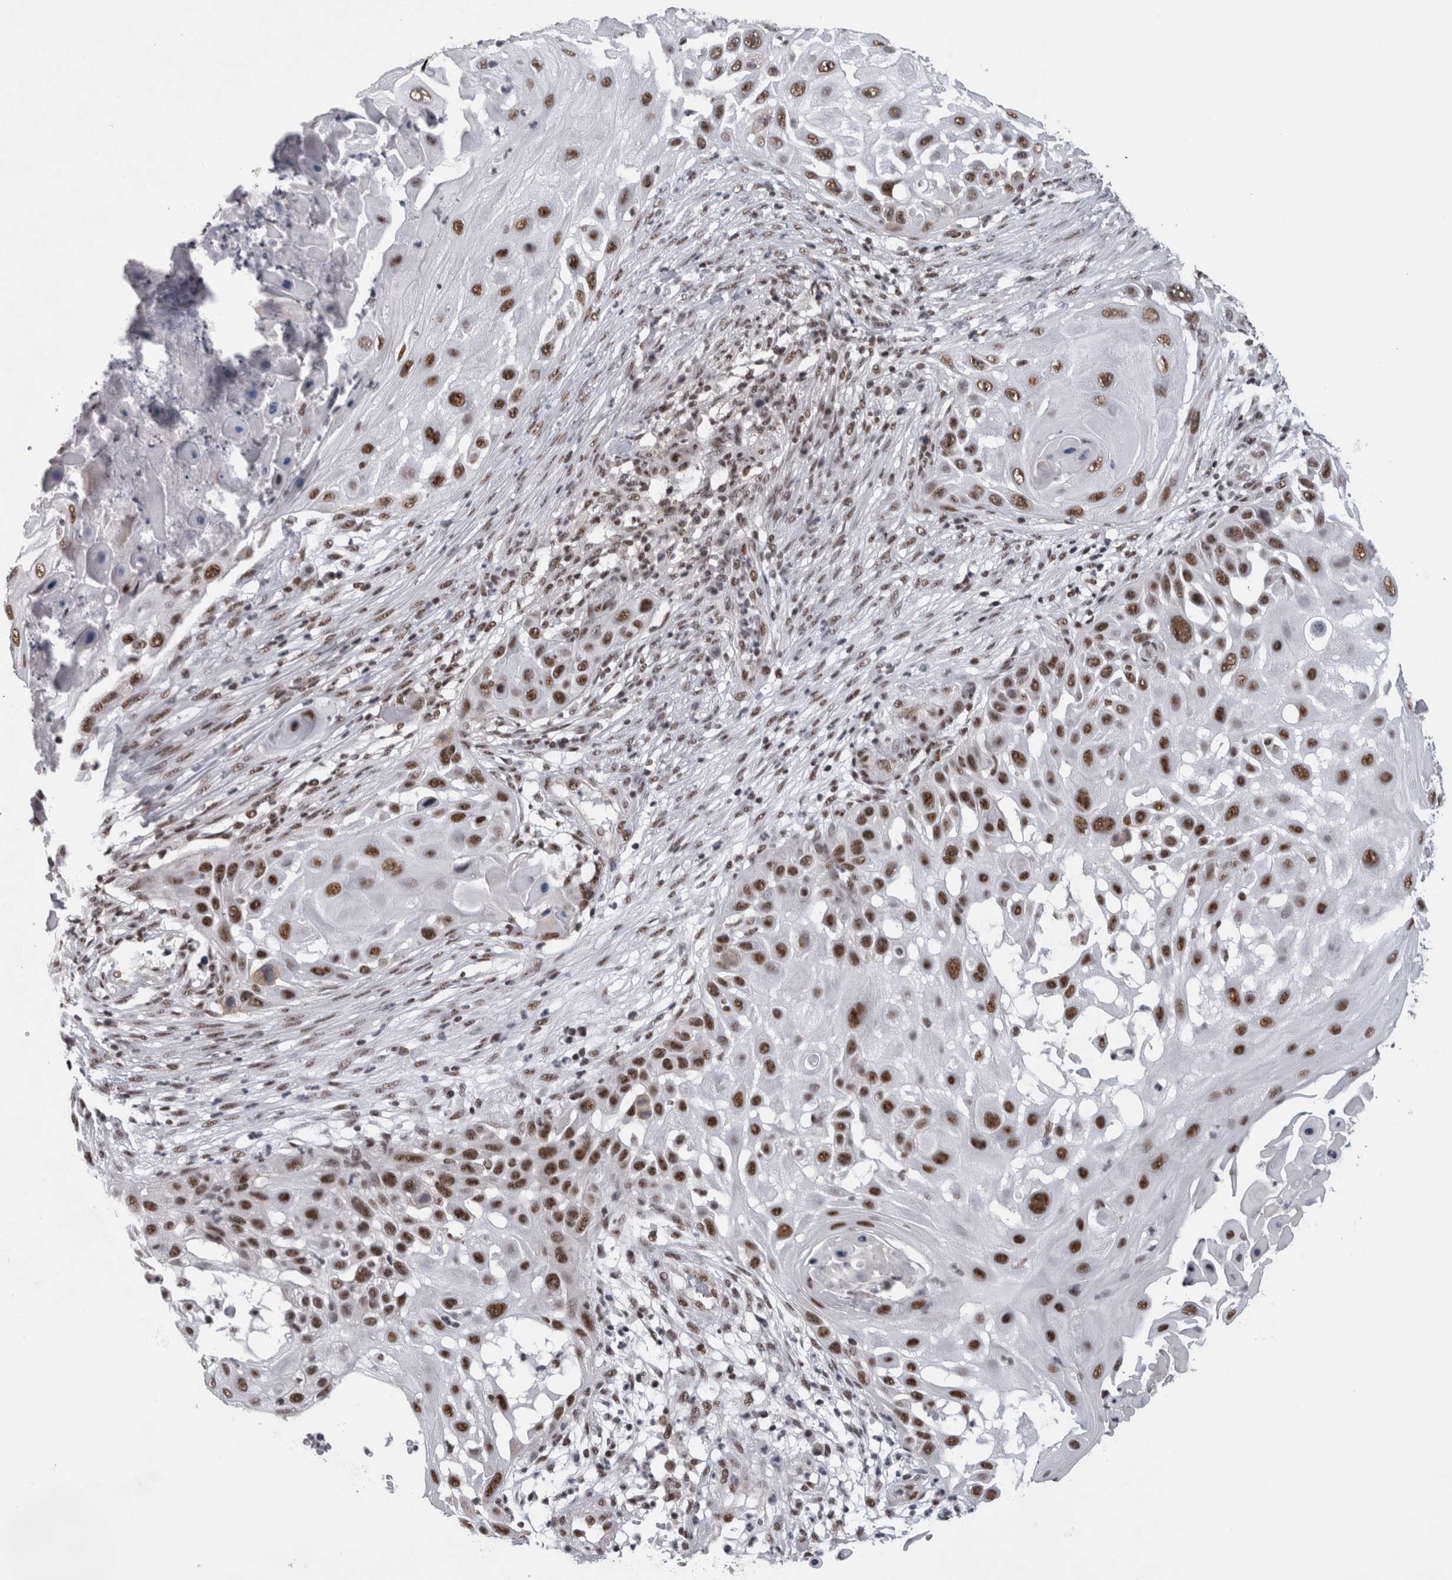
{"staining": {"intensity": "moderate", "quantity": ">75%", "location": "nuclear"}, "tissue": "skin cancer", "cell_type": "Tumor cells", "image_type": "cancer", "snomed": [{"axis": "morphology", "description": "Squamous cell carcinoma, NOS"}, {"axis": "topography", "description": "Skin"}], "caption": "Immunohistochemical staining of human skin cancer (squamous cell carcinoma) shows medium levels of moderate nuclear staining in about >75% of tumor cells.", "gene": "CDK11A", "patient": {"sex": "female", "age": 44}}